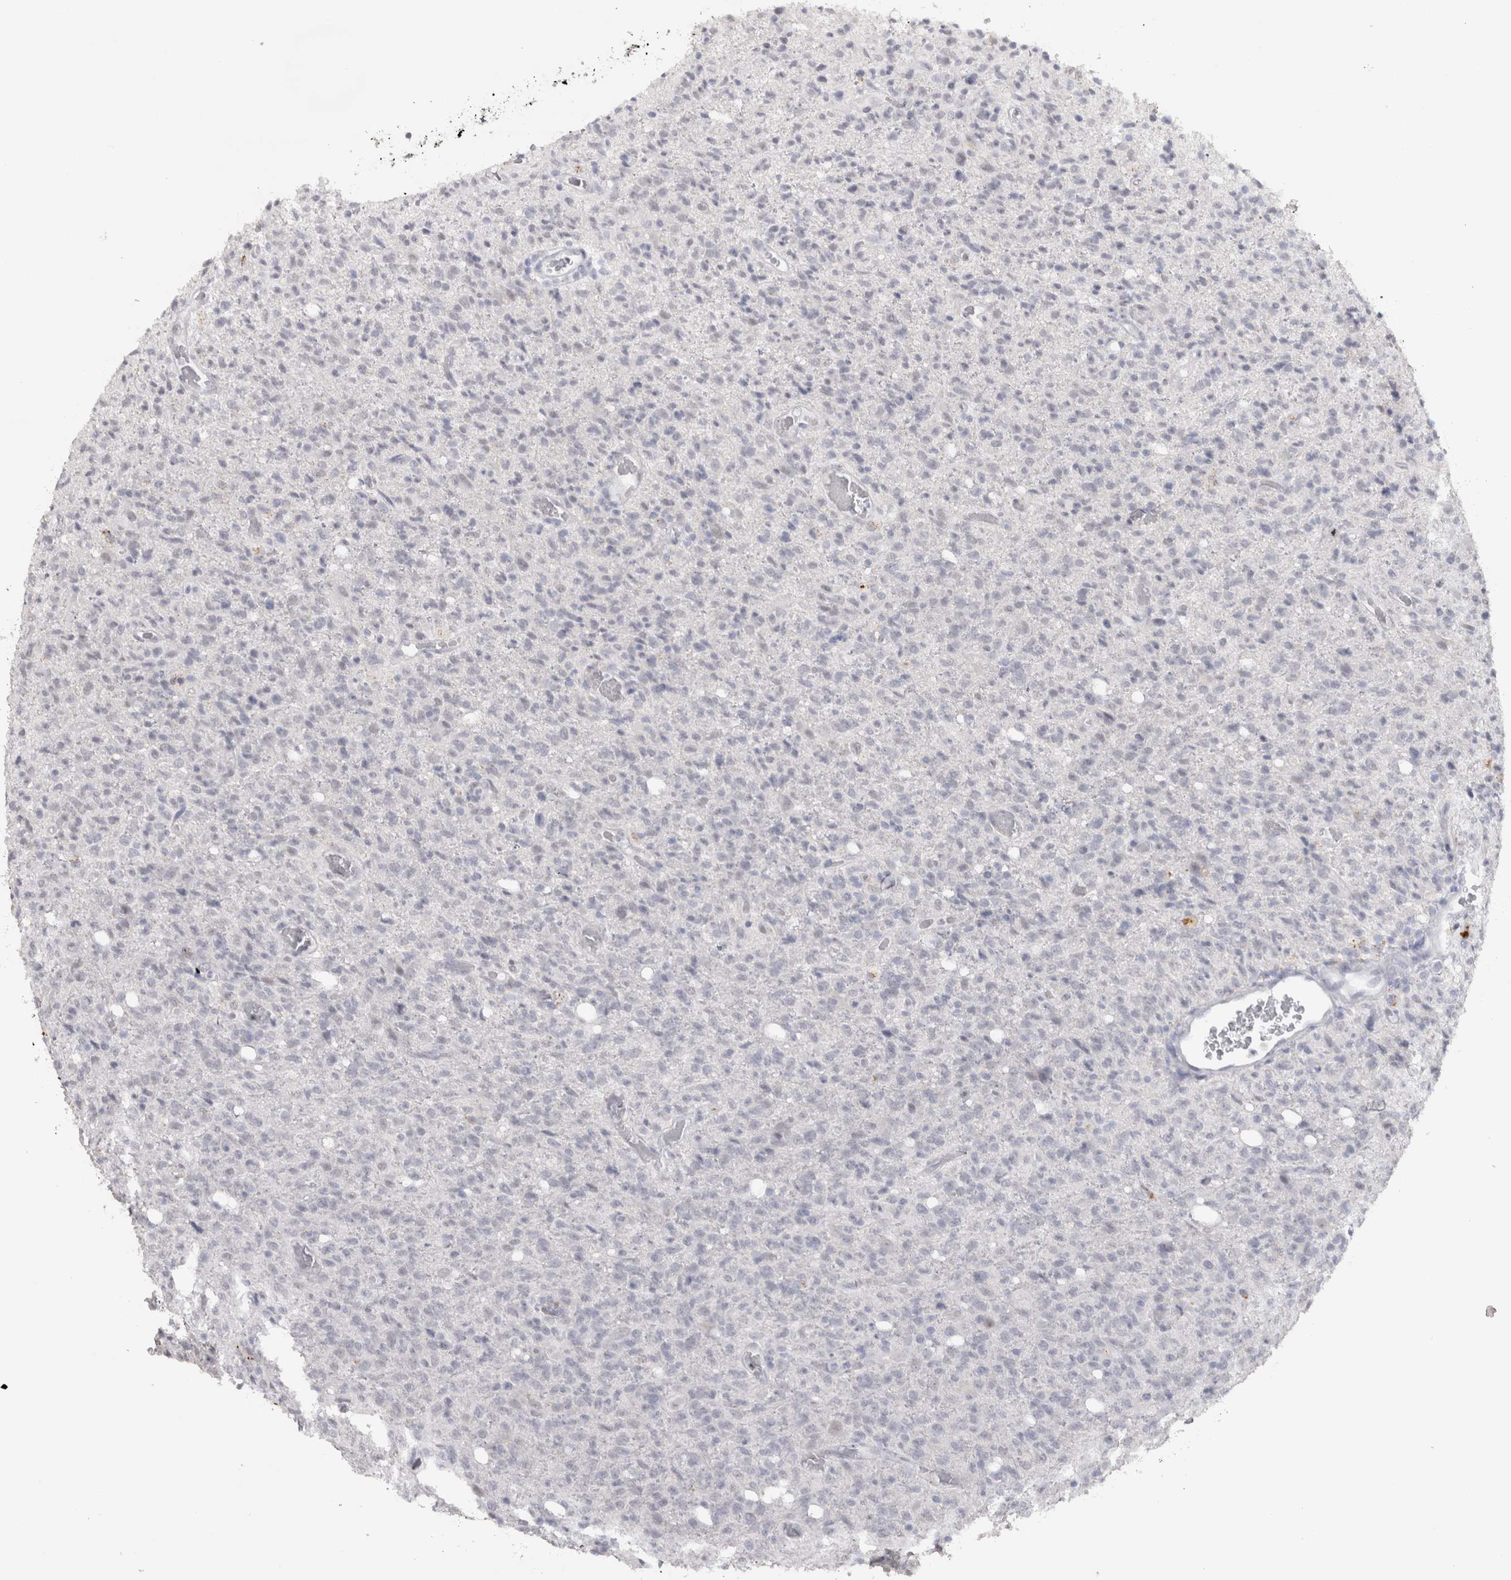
{"staining": {"intensity": "negative", "quantity": "none", "location": "none"}, "tissue": "glioma", "cell_type": "Tumor cells", "image_type": "cancer", "snomed": [{"axis": "morphology", "description": "Glioma, malignant, High grade"}, {"axis": "topography", "description": "Brain"}], "caption": "IHC image of neoplastic tissue: high-grade glioma (malignant) stained with DAB (3,3'-diaminobenzidine) displays no significant protein positivity in tumor cells.", "gene": "CDH17", "patient": {"sex": "female", "age": 57}}